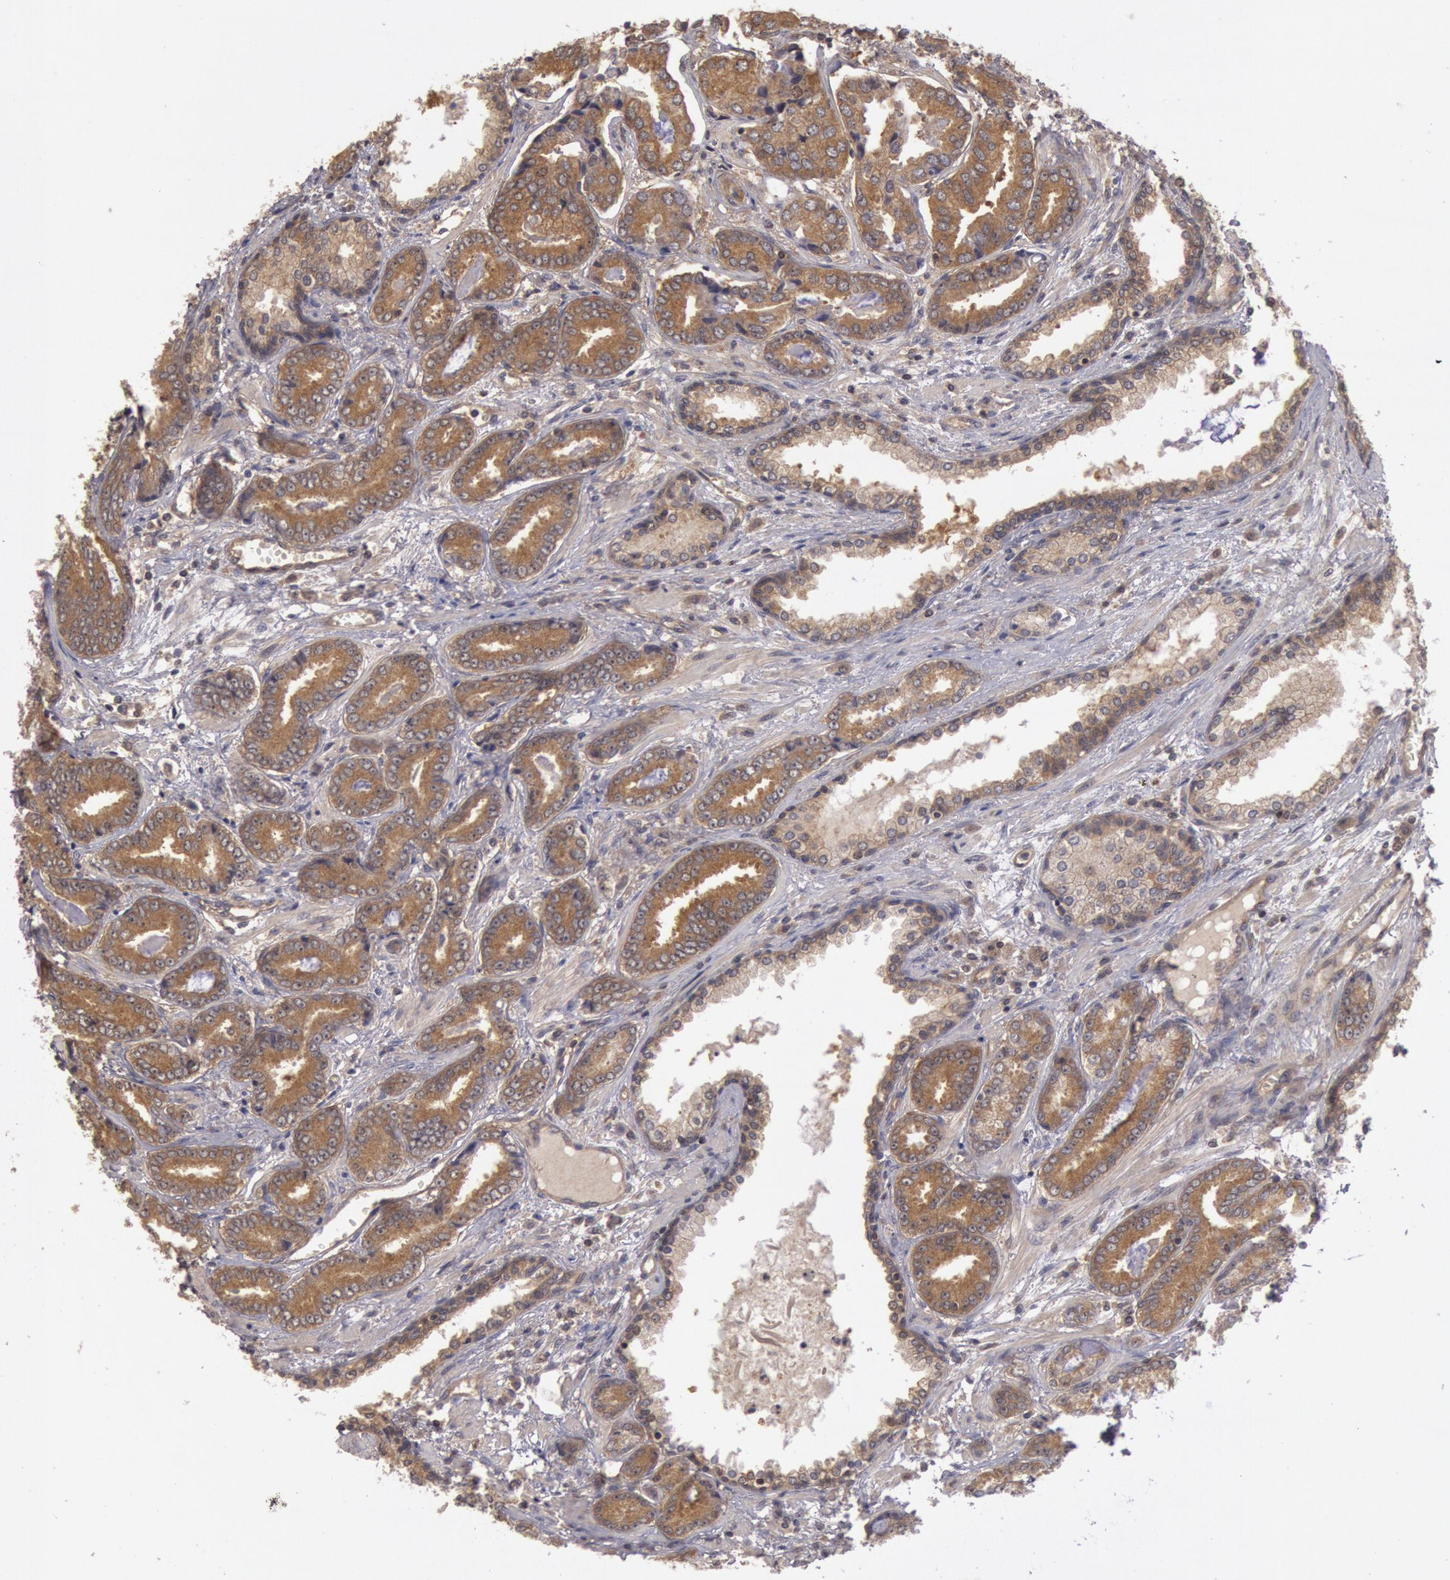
{"staining": {"intensity": "moderate", "quantity": ">75%", "location": "cytoplasmic/membranous"}, "tissue": "prostate cancer", "cell_type": "Tumor cells", "image_type": "cancer", "snomed": [{"axis": "morphology", "description": "Adenocarcinoma, Low grade"}, {"axis": "topography", "description": "Prostate"}], "caption": "Human prostate cancer (adenocarcinoma (low-grade)) stained for a protein (brown) displays moderate cytoplasmic/membranous positive positivity in approximately >75% of tumor cells.", "gene": "BRAF", "patient": {"sex": "male", "age": 65}}